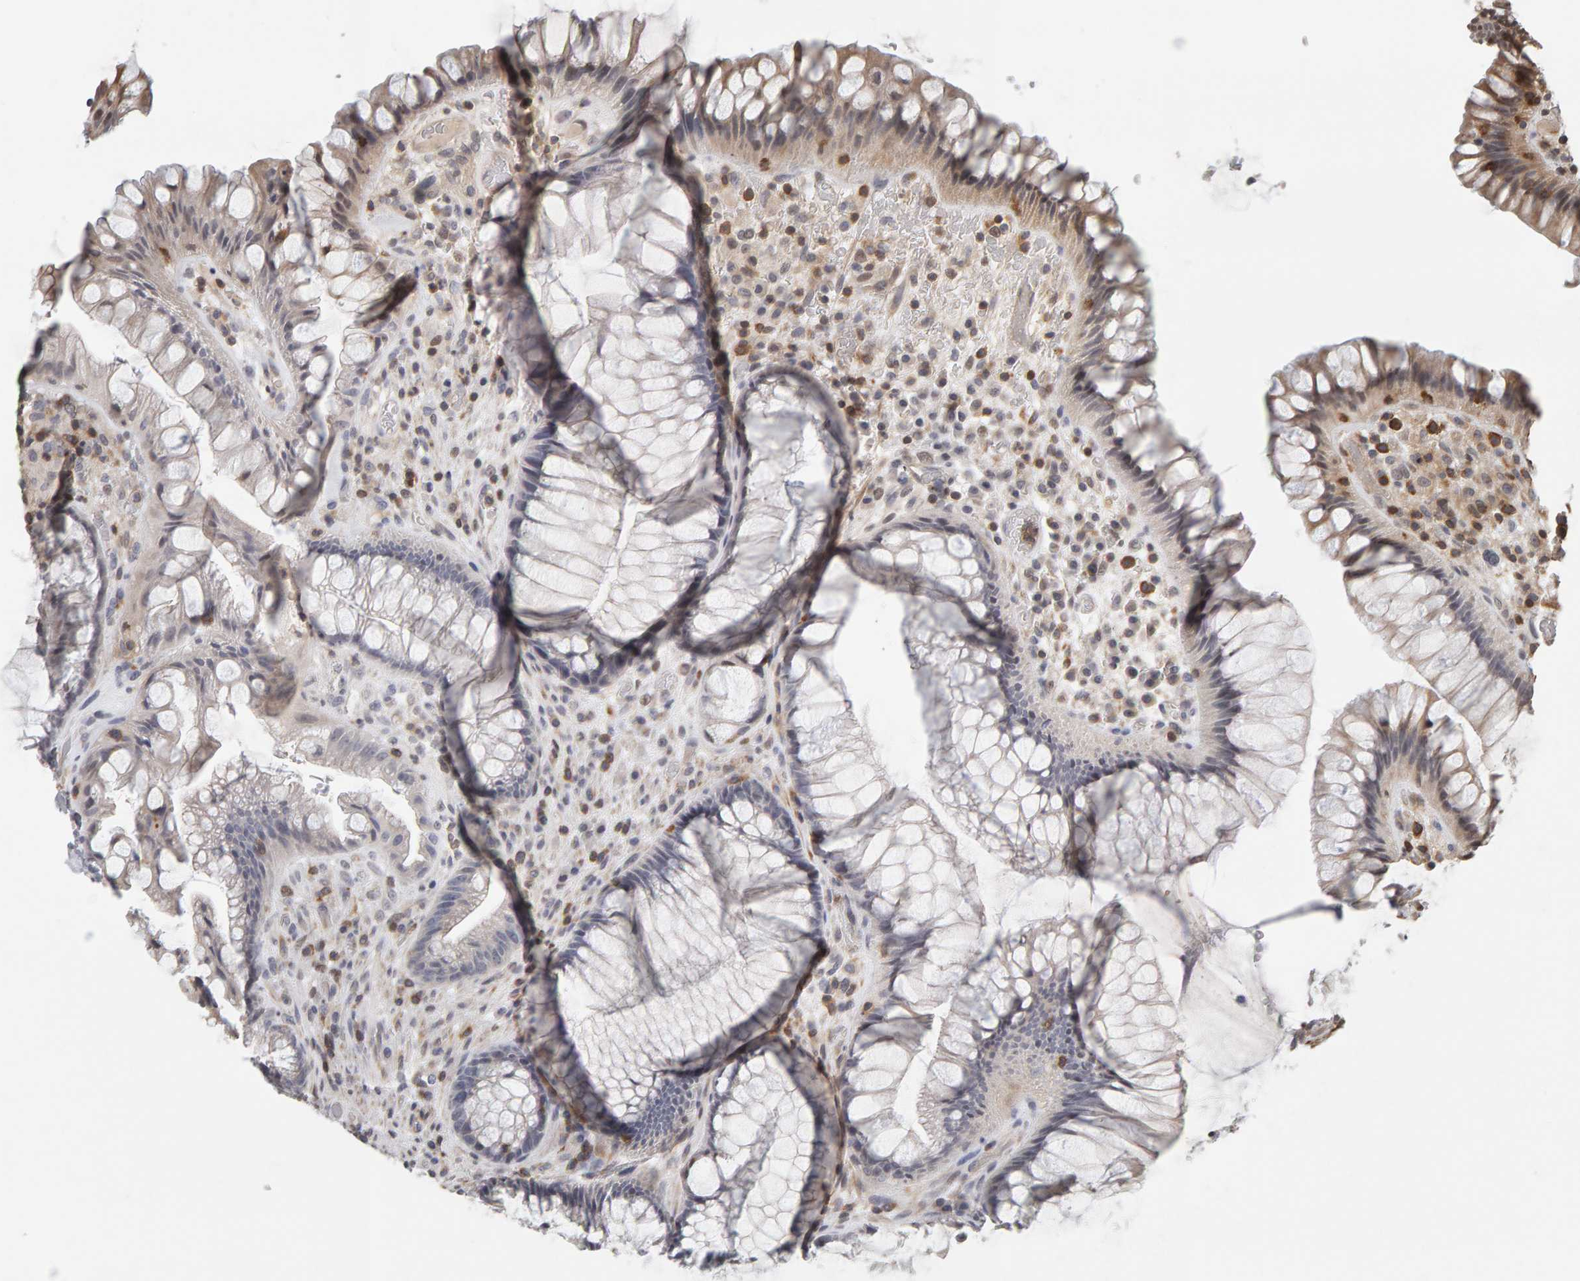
{"staining": {"intensity": "weak", "quantity": "<25%", "location": "cytoplasmic/membranous"}, "tissue": "rectum", "cell_type": "Glandular cells", "image_type": "normal", "snomed": [{"axis": "morphology", "description": "Normal tissue, NOS"}, {"axis": "topography", "description": "Rectum"}], "caption": "Normal rectum was stained to show a protein in brown. There is no significant expression in glandular cells. (DAB (3,3'-diaminobenzidine) IHC, high magnification).", "gene": "TEFM", "patient": {"sex": "male", "age": 51}}